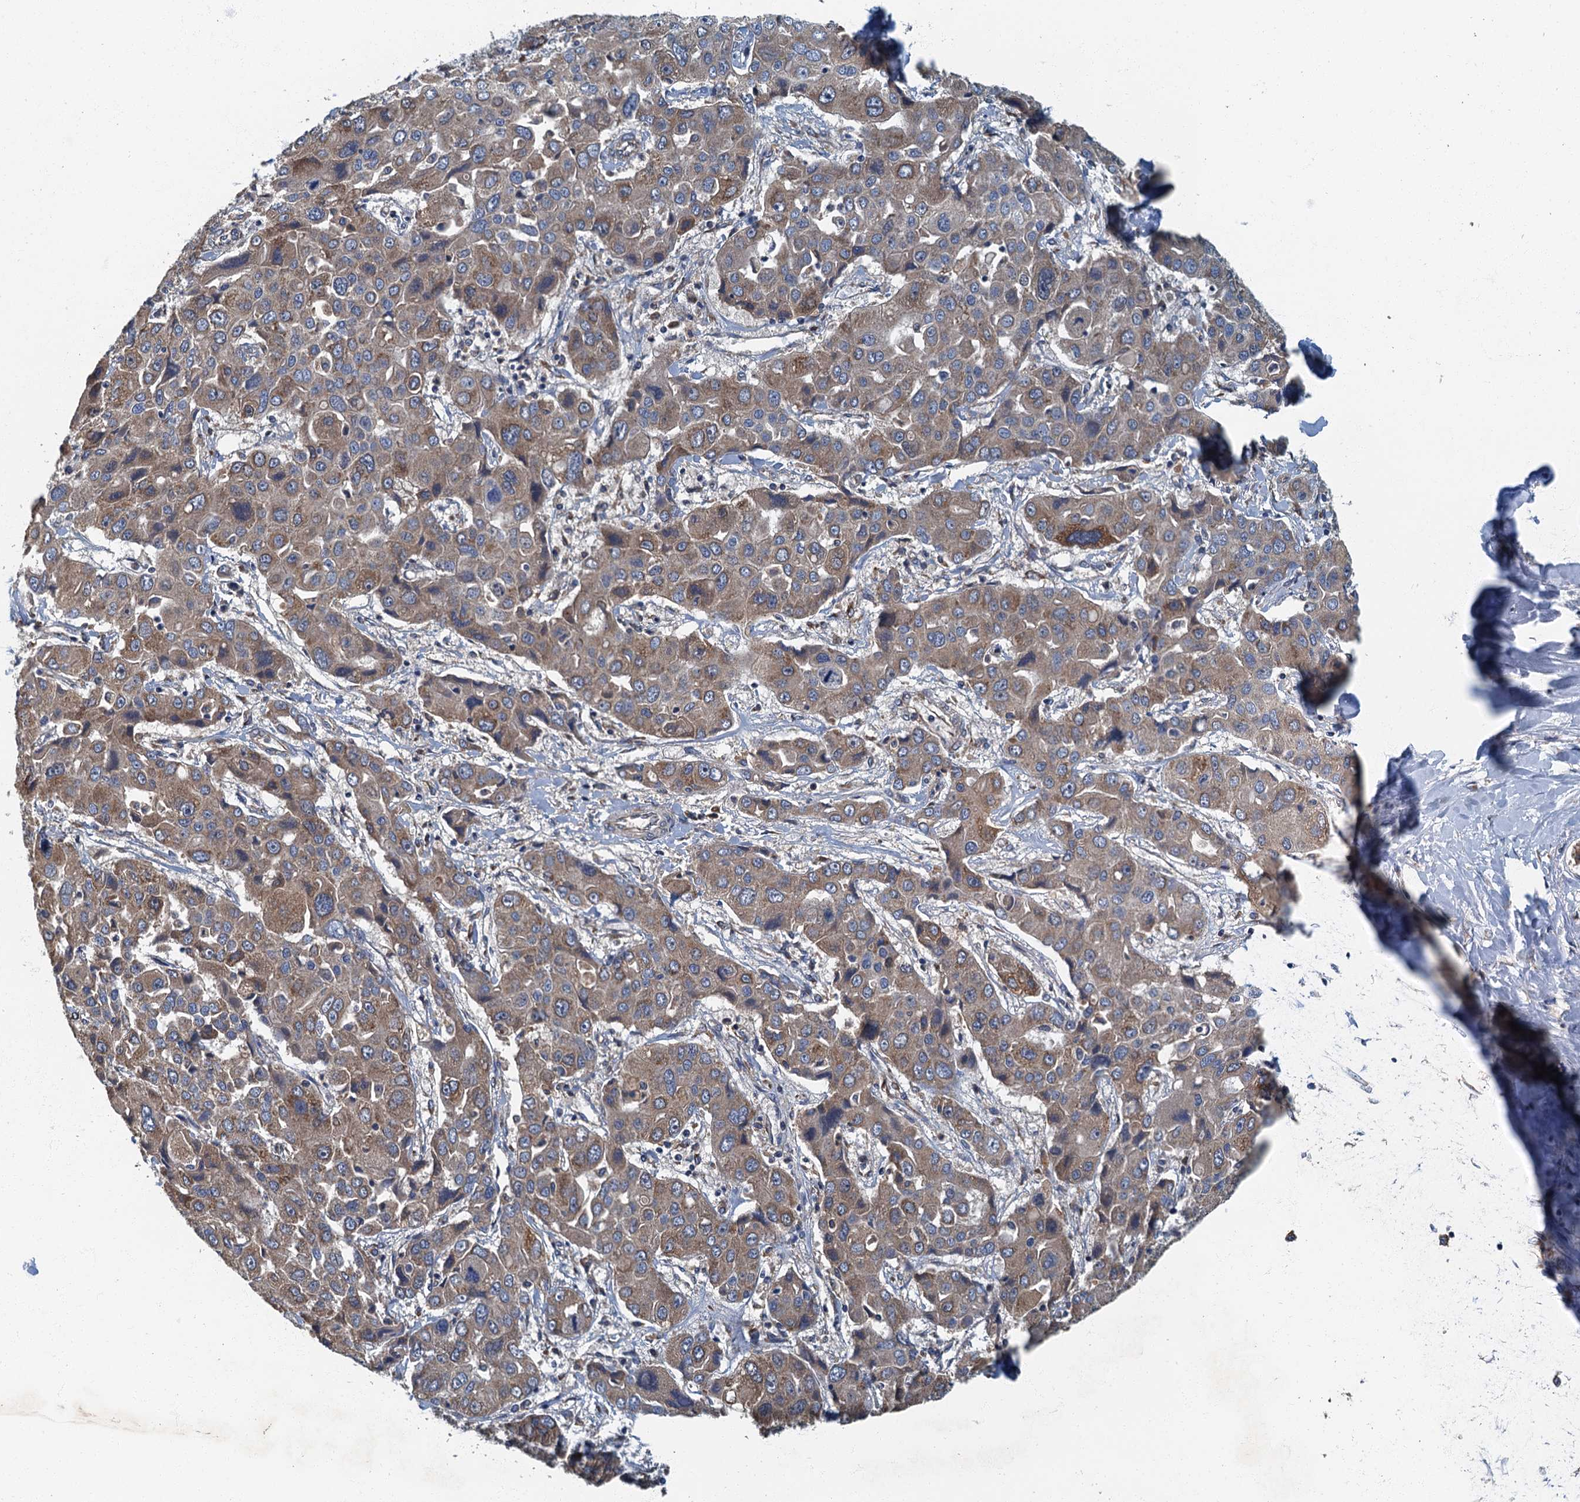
{"staining": {"intensity": "weak", "quantity": ">75%", "location": "cytoplasmic/membranous"}, "tissue": "liver cancer", "cell_type": "Tumor cells", "image_type": "cancer", "snomed": [{"axis": "morphology", "description": "Cholangiocarcinoma"}, {"axis": "topography", "description": "Liver"}], "caption": "High-magnification brightfield microscopy of cholangiocarcinoma (liver) stained with DAB (3,3'-diaminobenzidine) (brown) and counterstained with hematoxylin (blue). tumor cells exhibit weak cytoplasmic/membranous staining is present in approximately>75% of cells.", "gene": "DDX49", "patient": {"sex": "male", "age": 67}}